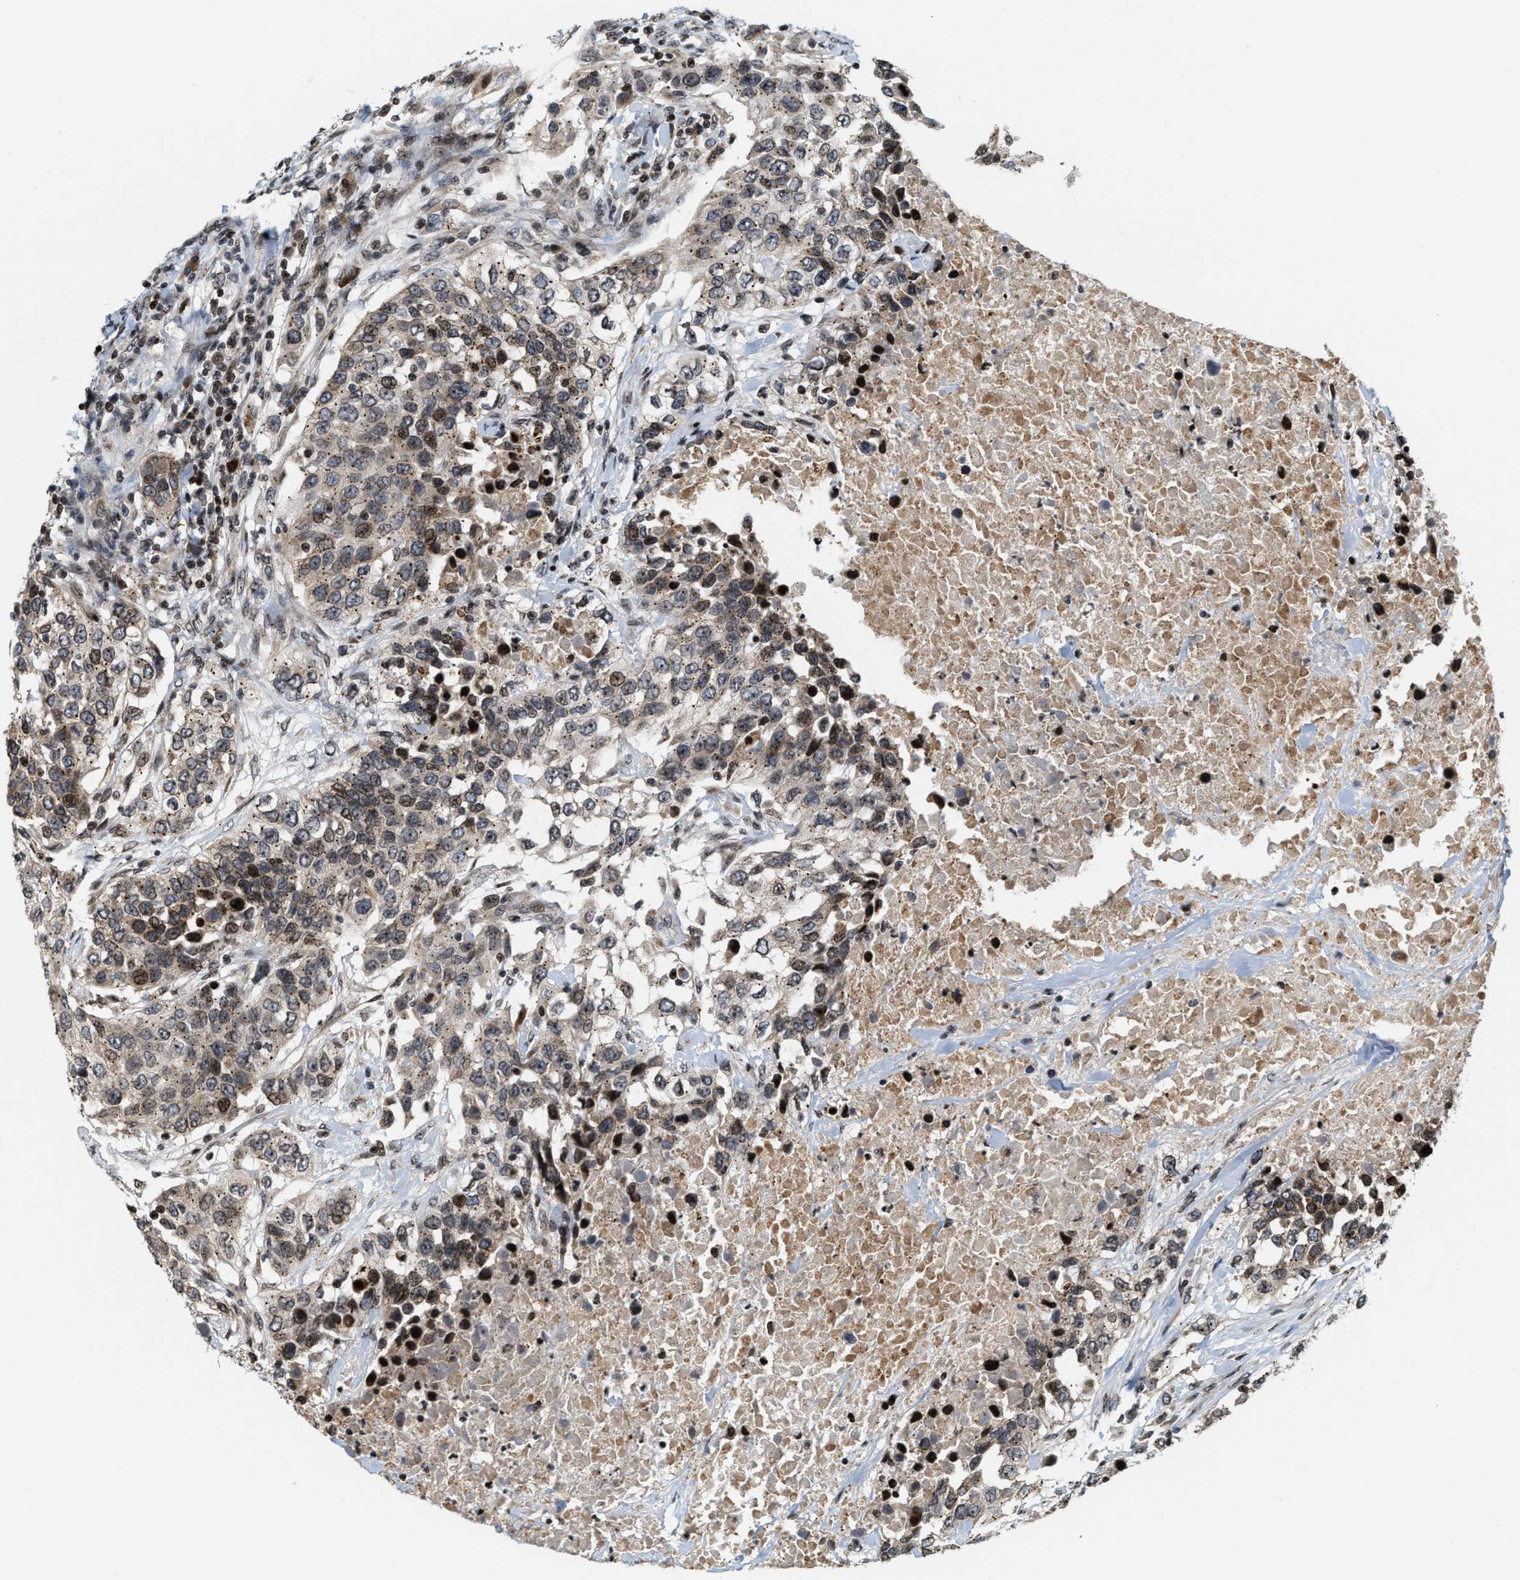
{"staining": {"intensity": "moderate", "quantity": ">75%", "location": "cytoplasmic/membranous,nuclear"}, "tissue": "urothelial cancer", "cell_type": "Tumor cells", "image_type": "cancer", "snomed": [{"axis": "morphology", "description": "Urothelial carcinoma, High grade"}, {"axis": "topography", "description": "Urinary bladder"}], "caption": "An immunohistochemistry (IHC) micrograph of tumor tissue is shown. Protein staining in brown labels moderate cytoplasmic/membranous and nuclear positivity in urothelial cancer within tumor cells.", "gene": "PDZD2", "patient": {"sex": "female", "age": 80}}